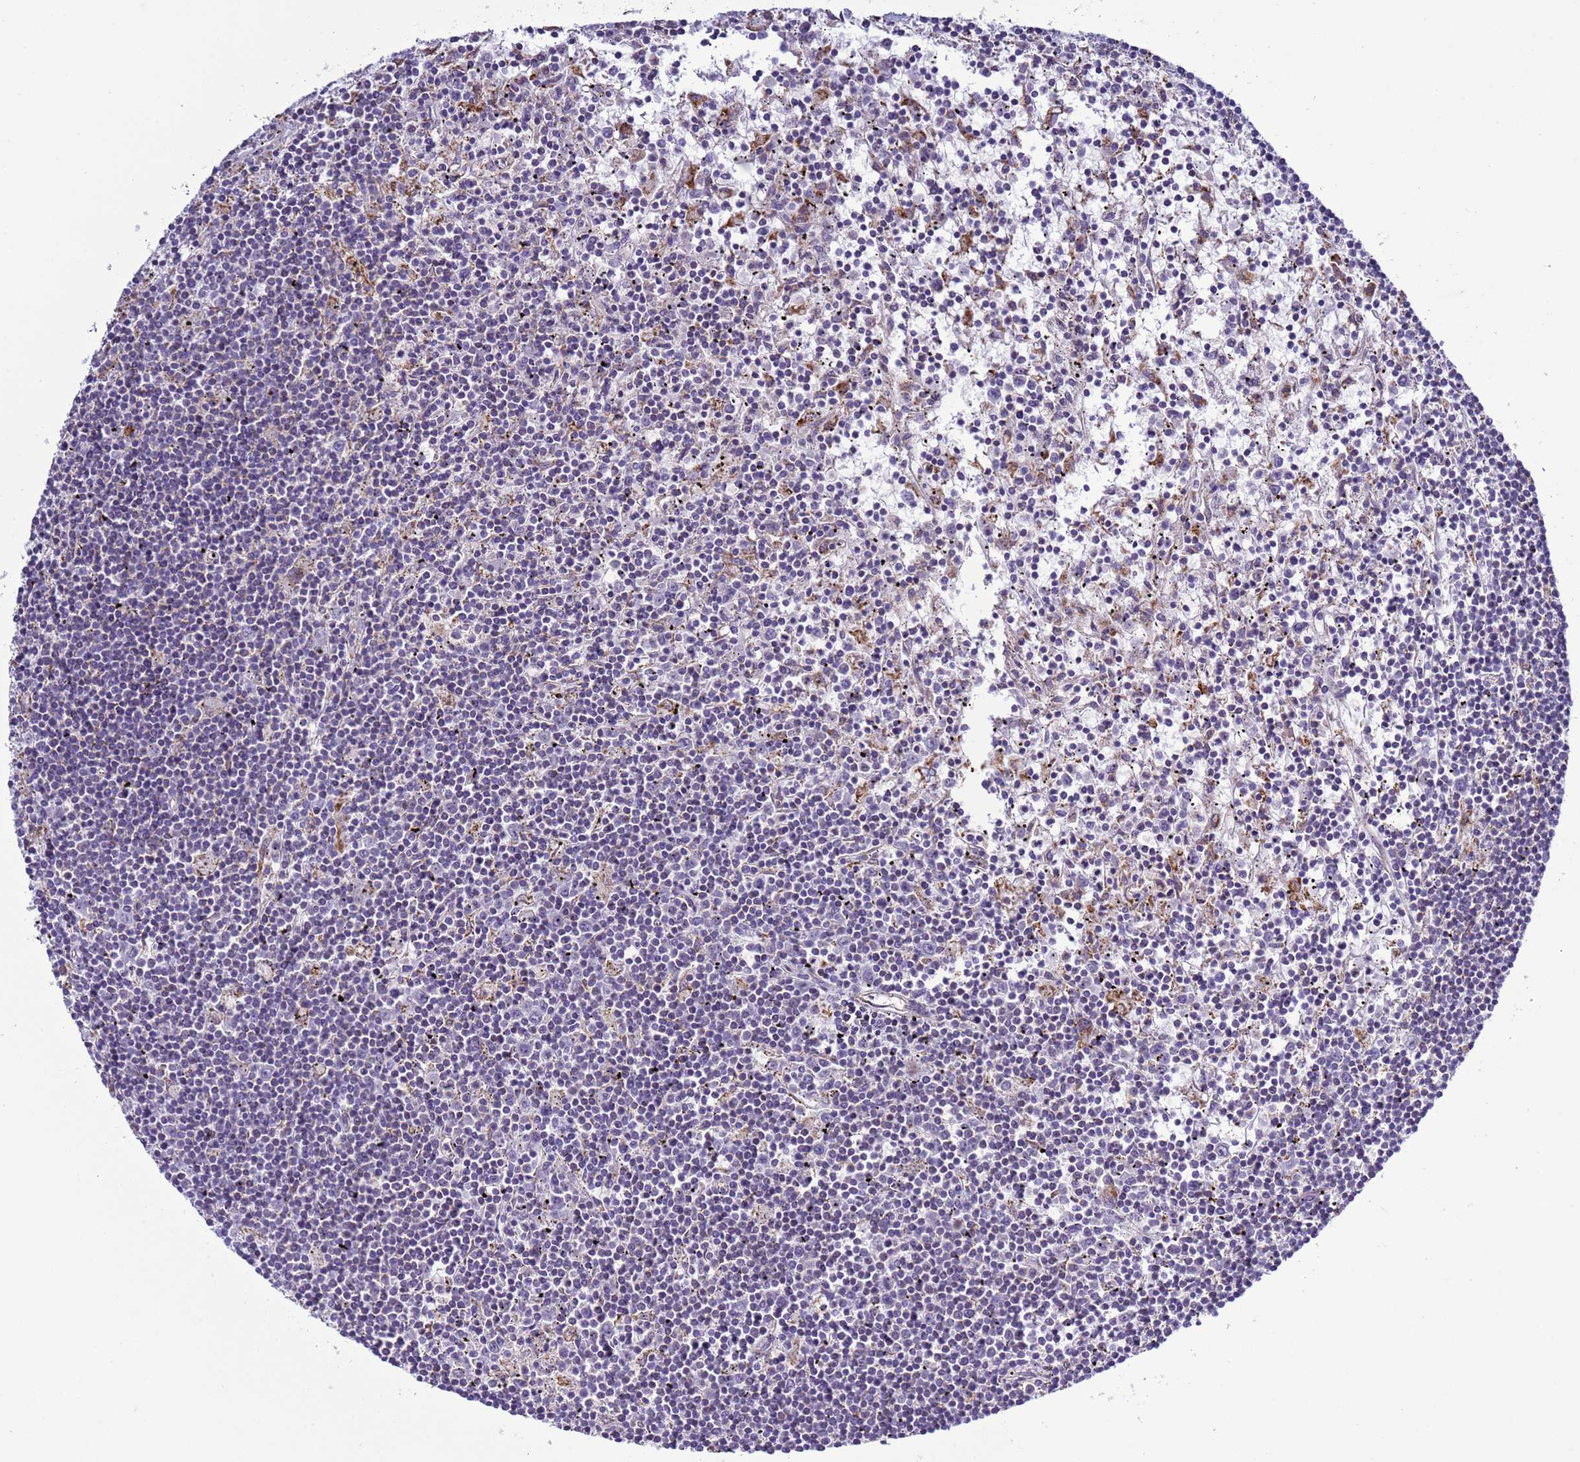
{"staining": {"intensity": "negative", "quantity": "none", "location": "none"}, "tissue": "lymphoma", "cell_type": "Tumor cells", "image_type": "cancer", "snomed": [{"axis": "morphology", "description": "Malignant lymphoma, non-Hodgkin's type, Low grade"}, {"axis": "topography", "description": "Spleen"}], "caption": "The image demonstrates no significant staining in tumor cells of malignant lymphoma, non-Hodgkin's type (low-grade).", "gene": "ABHD17B", "patient": {"sex": "male", "age": 76}}